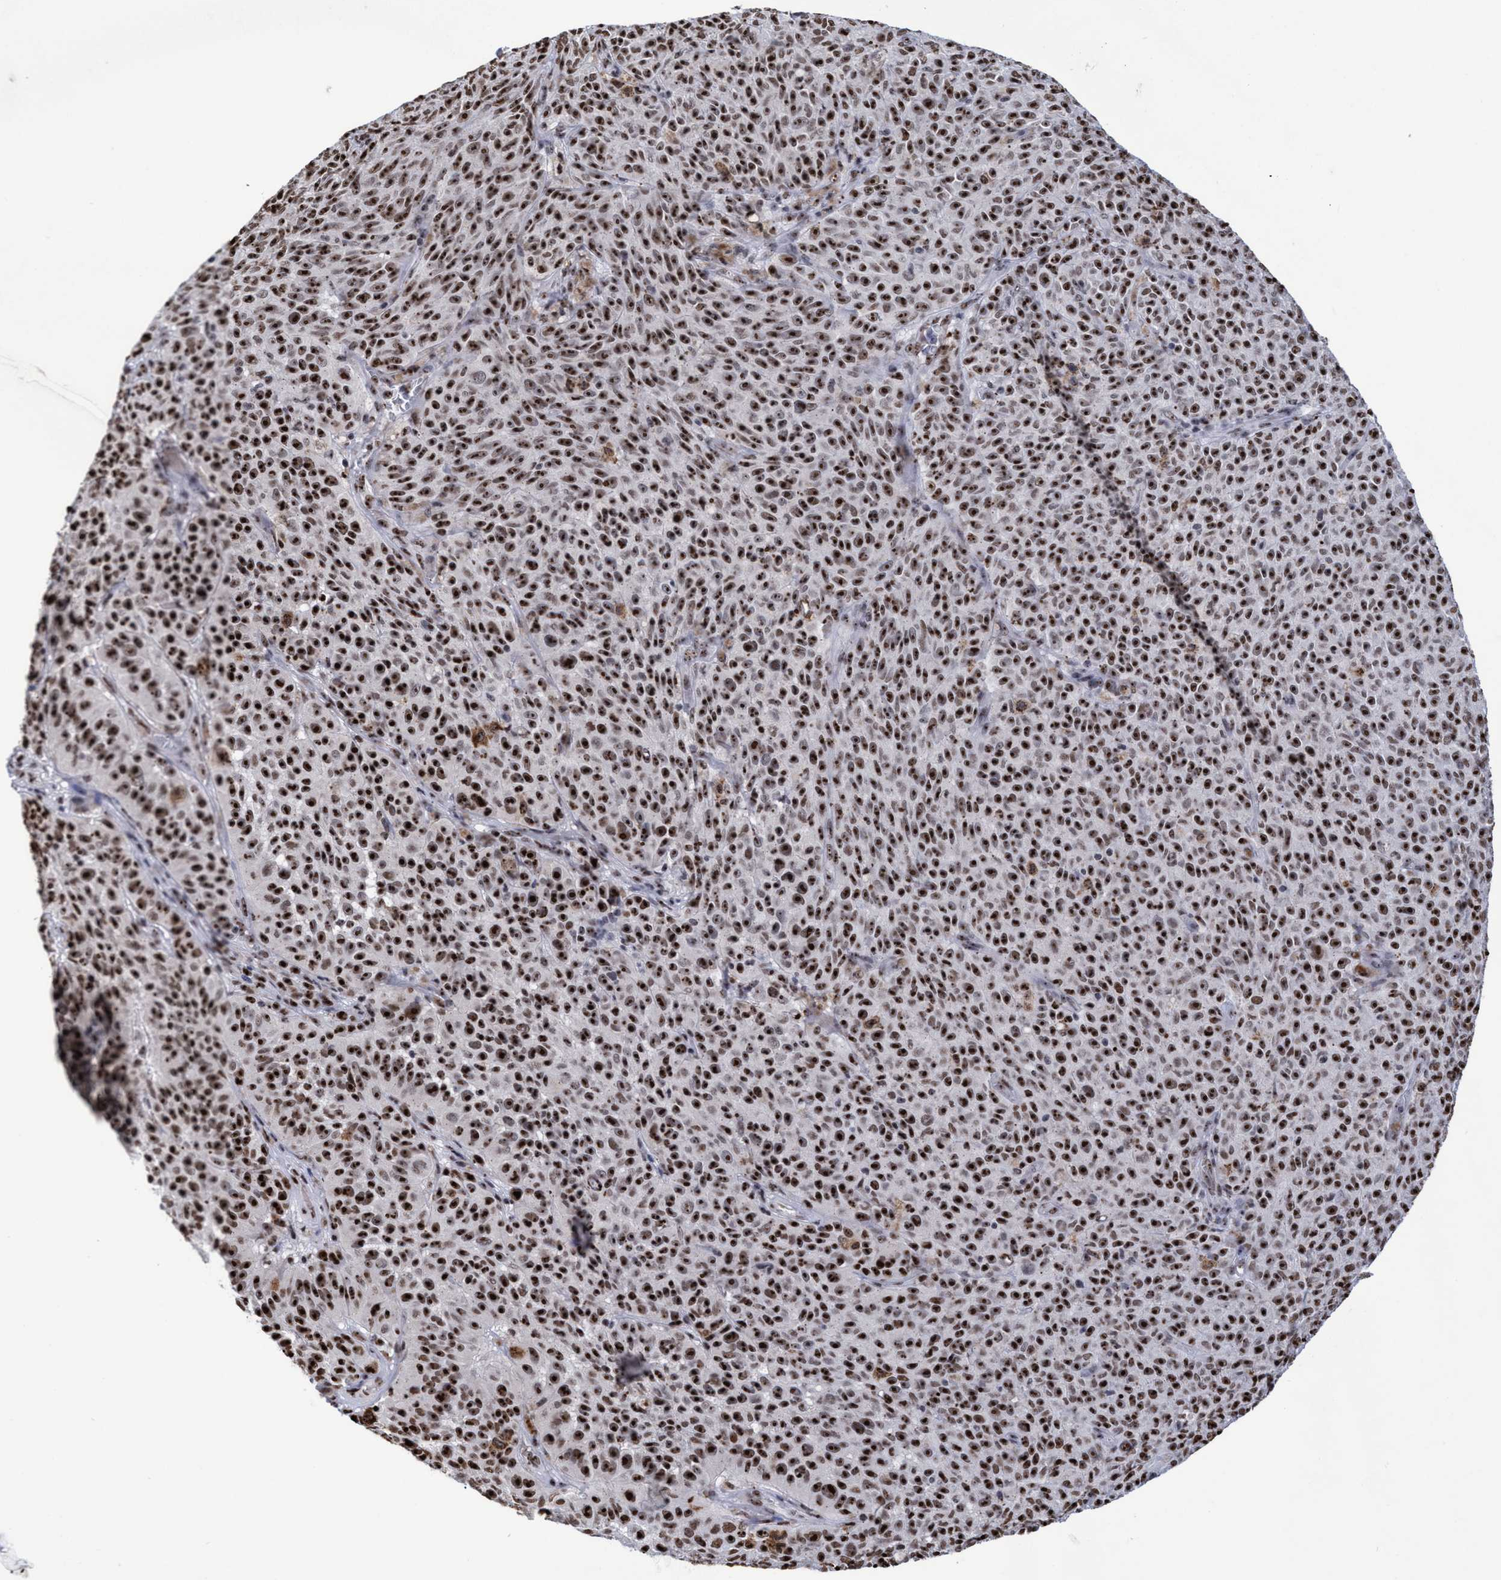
{"staining": {"intensity": "strong", "quantity": ">75%", "location": "nuclear"}, "tissue": "melanoma", "cell_type": "Tumor cells", "image_type": "cancer", "snomed": [{"axis": "morphology", "description": "Malignant melanoma, NOS"}, {"axis": "topography", "description": "Skin"}], "caption": "The micrograph reveals a brown stain indicating the presence of a protein in the nuclear of tumor cells in malignant melanoma.", "gene": "EFCAB10", "patient": {"sex": "female", "age": 82}}